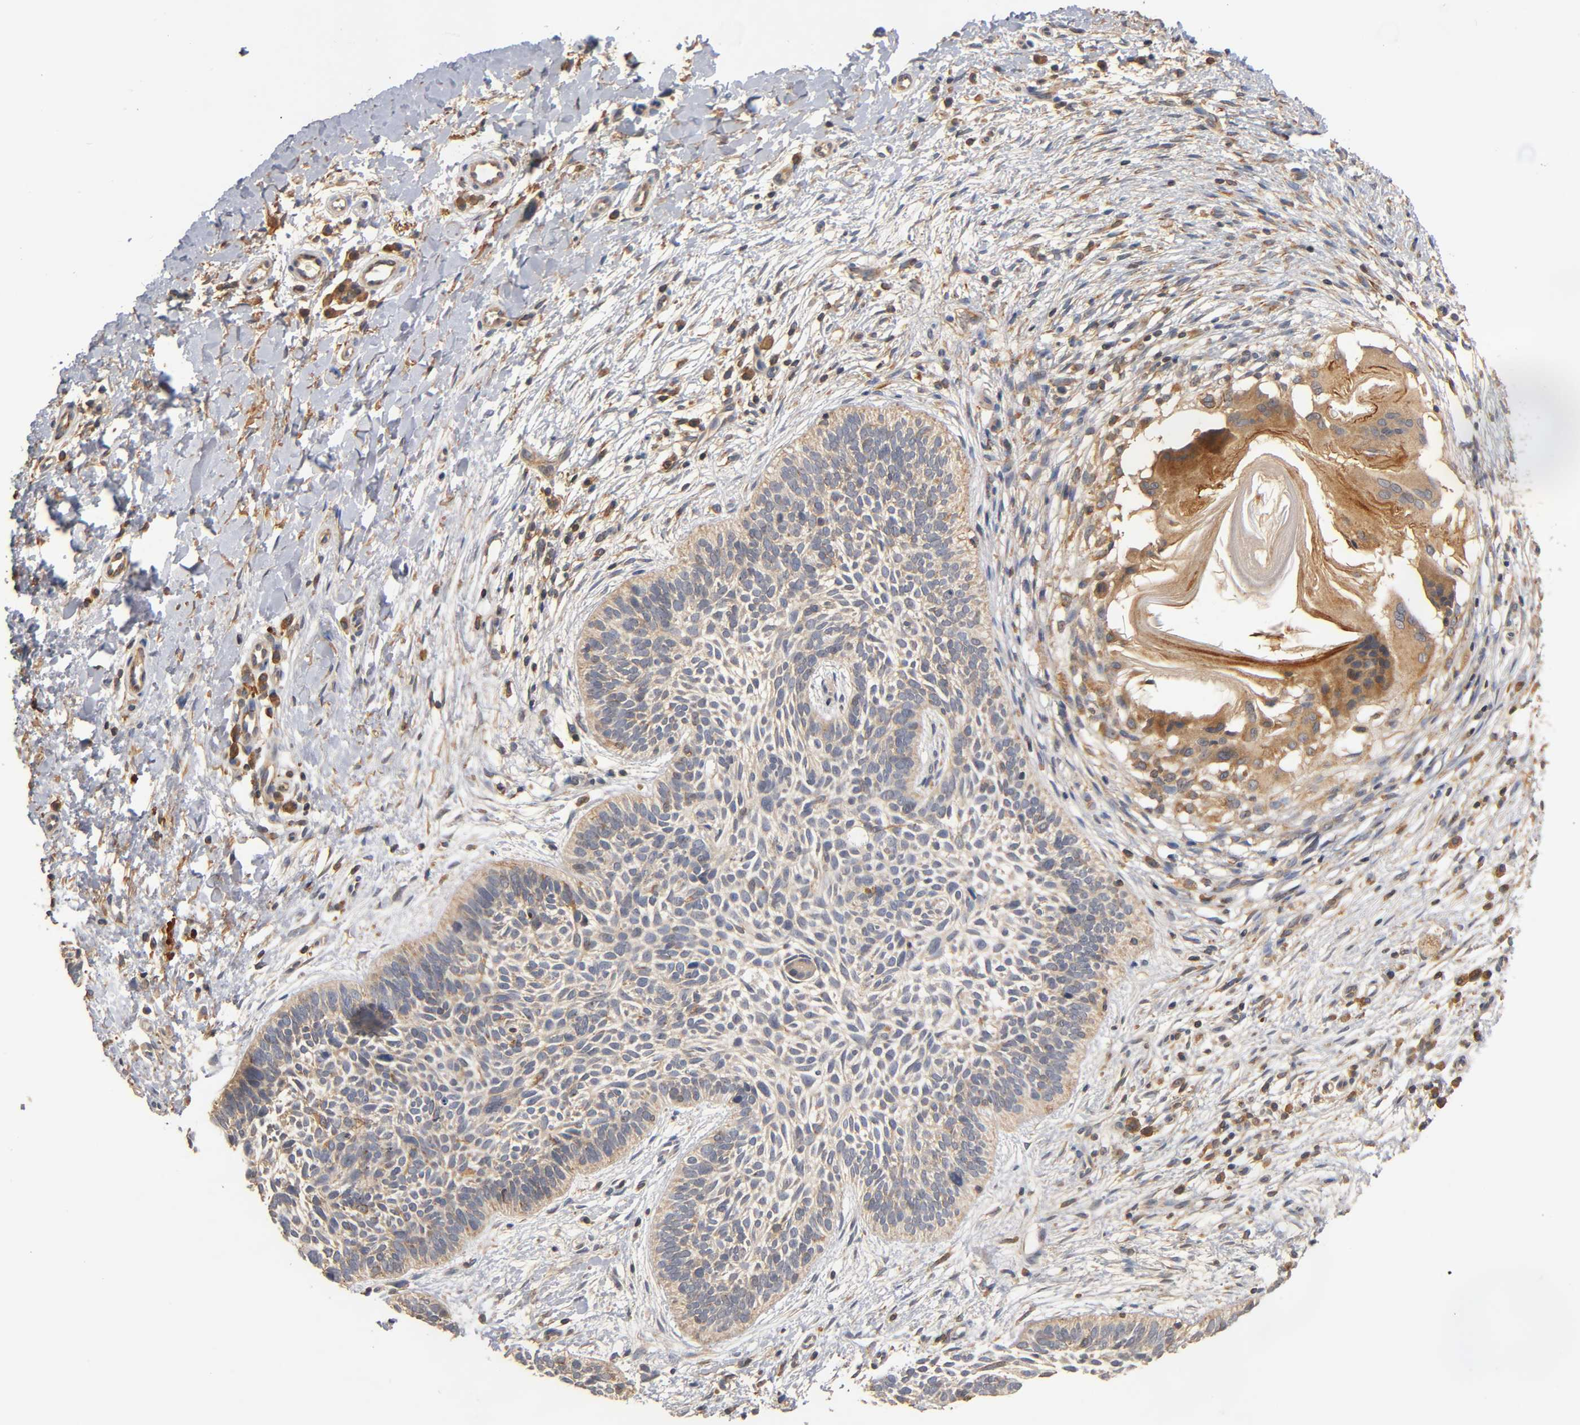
{"staining": {"intensity": "weak", "quantity": "25%-75%", "location": "cytoplasmic/membranous"}, "tissue": "skin cancer", "cell_type": "Tumor cells", "image_type": "cancer", "snomed": [{"axis": "morphology", "description": "Basal cell carcinoma"}, {"axis": "topography", "description": "Skin"}], "caption": "Skin basal cell carcinoma was stained to show a protein in brown. There is low levels of weak cytoplasmic/membranous staining in about 25%-75% of tumor cells.", "gene": "SCAP", "patient": {"sex": "female", "age": 79}}